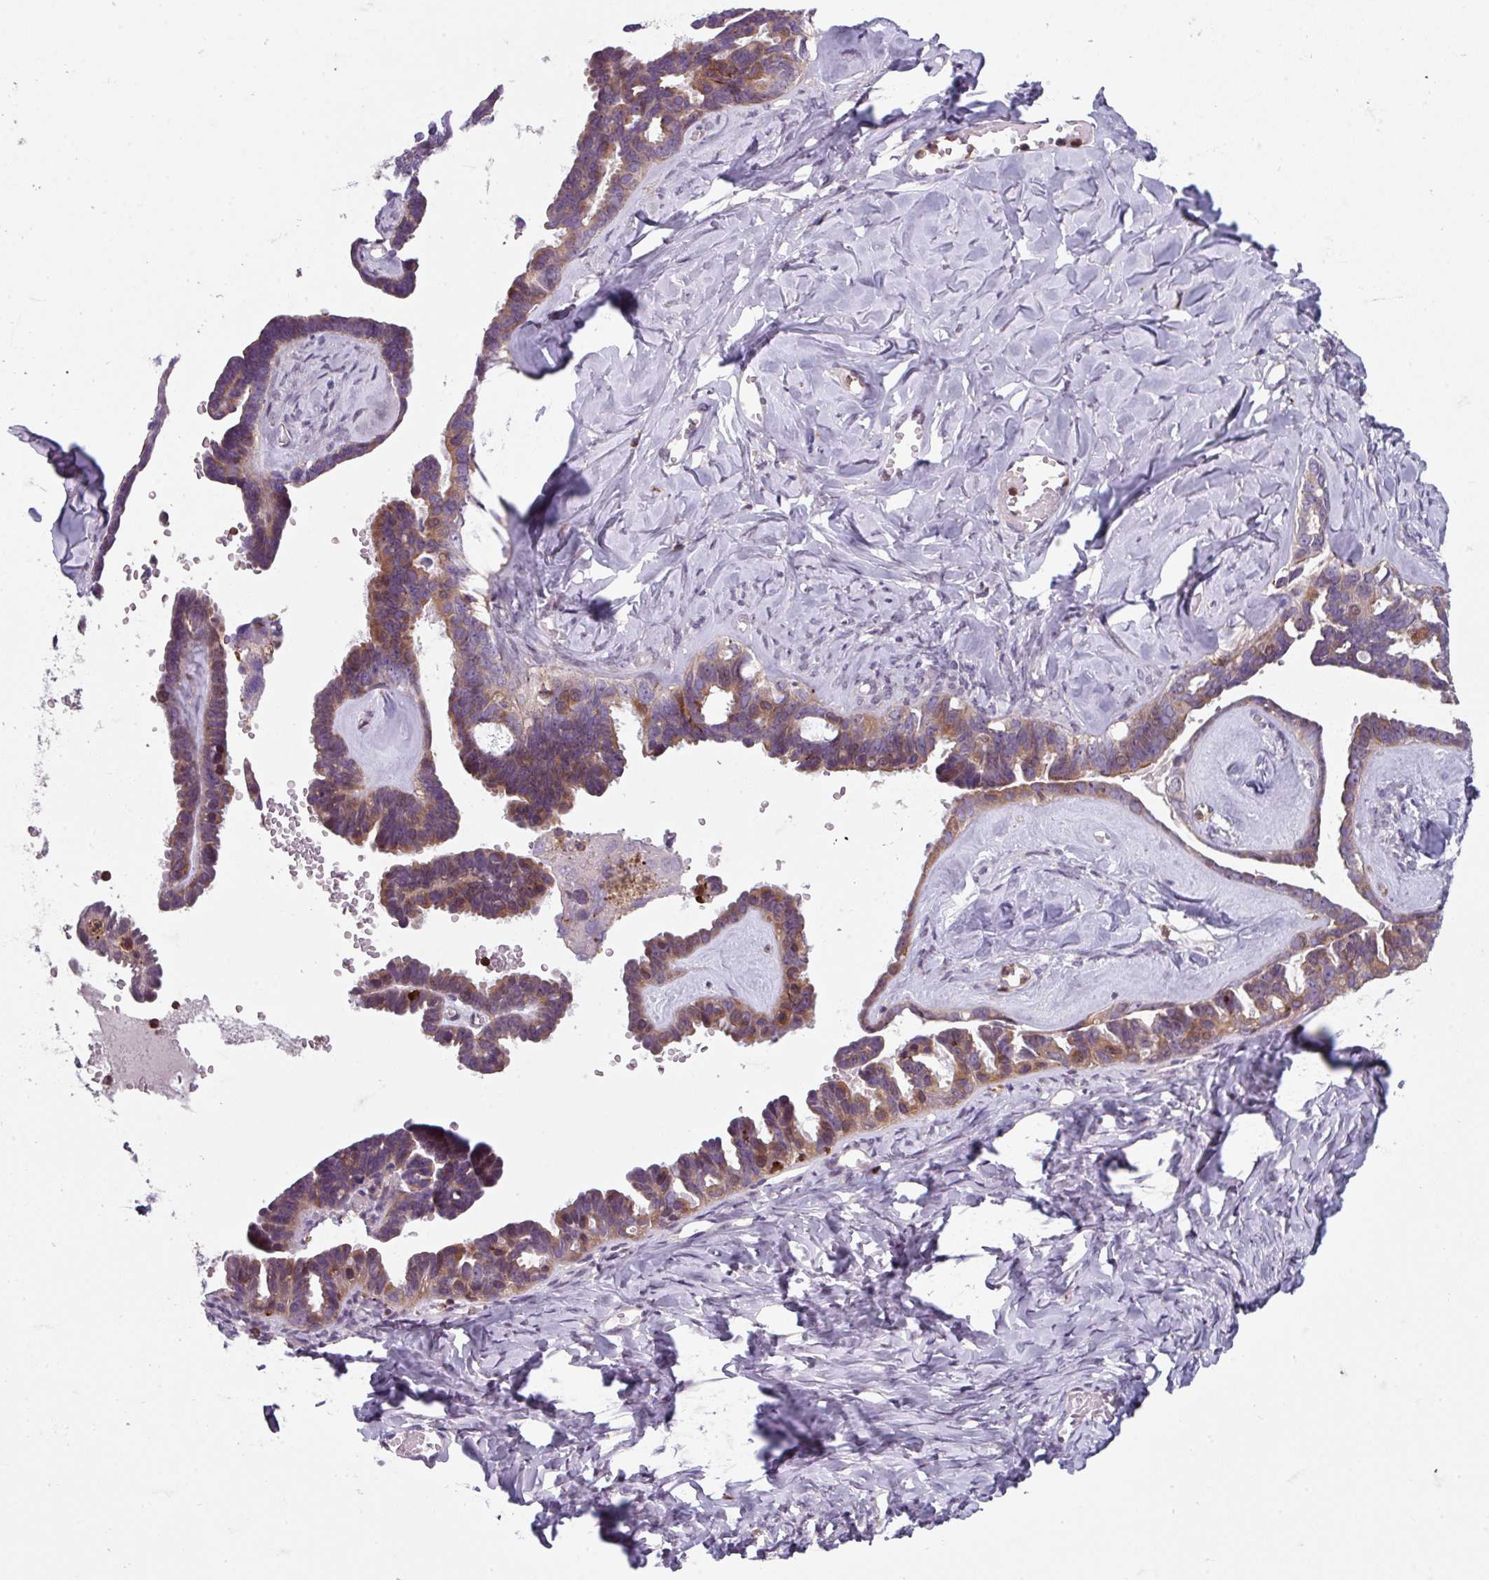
{"staining": {"intensity": "moderate", "quantity": ">75%", "location": "cytoplasmic/membranous"}, "tissue": "ovarian cancer", "cell_type": "Tumor cells", "image_type": "cancer", "snomed": [{"axis": "morphology", "description": "Cystadenocarcinoma, serous, NOS"}, {"axis": "topography", "description": "Ovary"}], "caption": "Immunohistochemical staining of human serous cystadenocarcinoma (ovarian) reveals moderate cytoplasmic/membranous protein positivity in about >75% of tumor cells.", "gene": "NEDD9", "patient": {"sex": "female", "age": 69}}